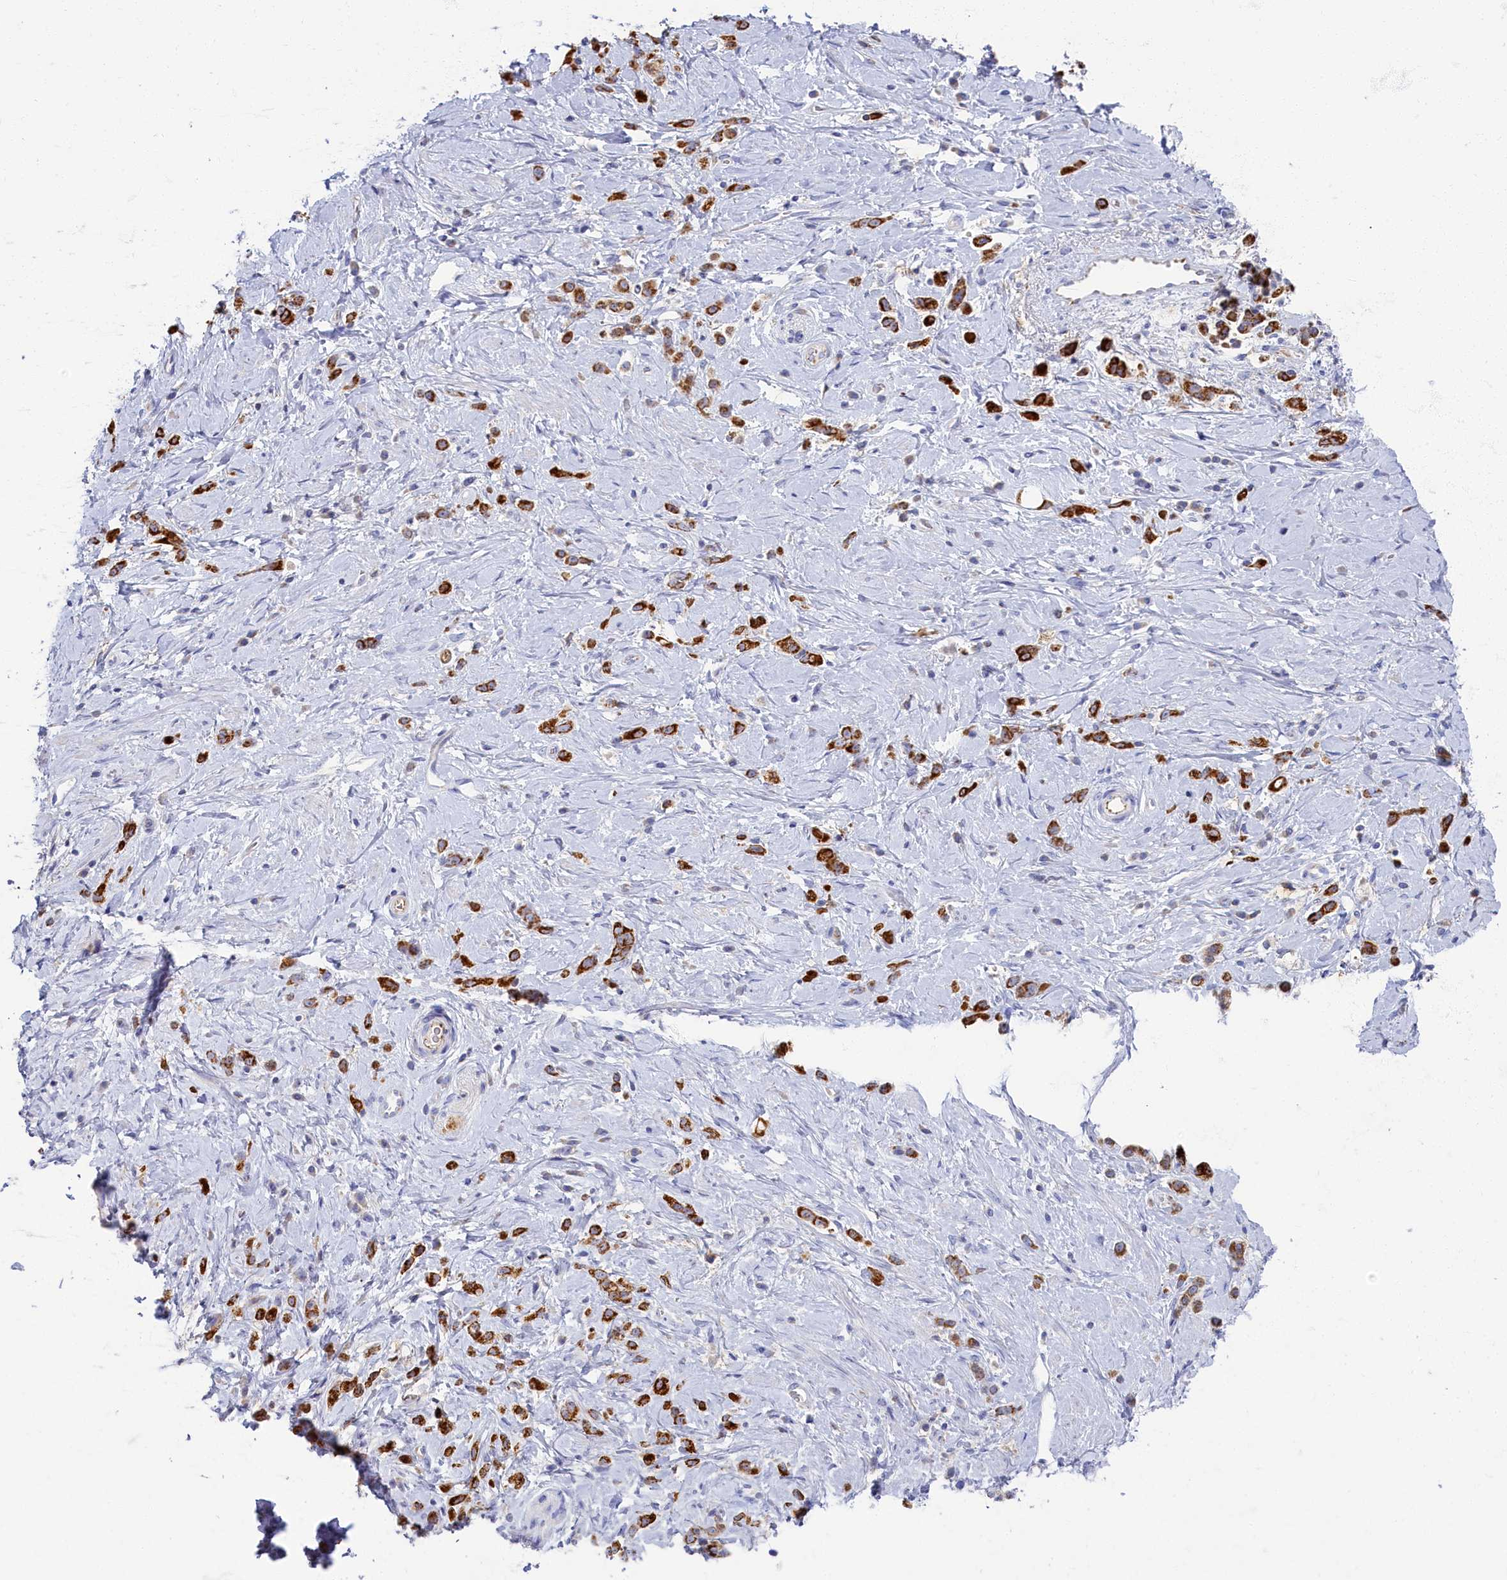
{"staining": {"intensity": "strong", "quantity": ">75%", "location": "cytoplasmic/membranous"}, "tissue": "stomach cancer", "cell_type": "Tumor cells", "image_type": "cancer", "snomed": [{"axis": "morphology", "description": "Adenocarcinoma, NOS"}, {"axis": "topography", "description": "Stomach"}], "caption": "Immunohistochemical staining of stomach cancer exhibits strong cytoplasmic/membranous protein positivity in approximately >75% of tumor cells.", "gene": "OCIAD2", "patient": {"sex": "female", "age": 60}}